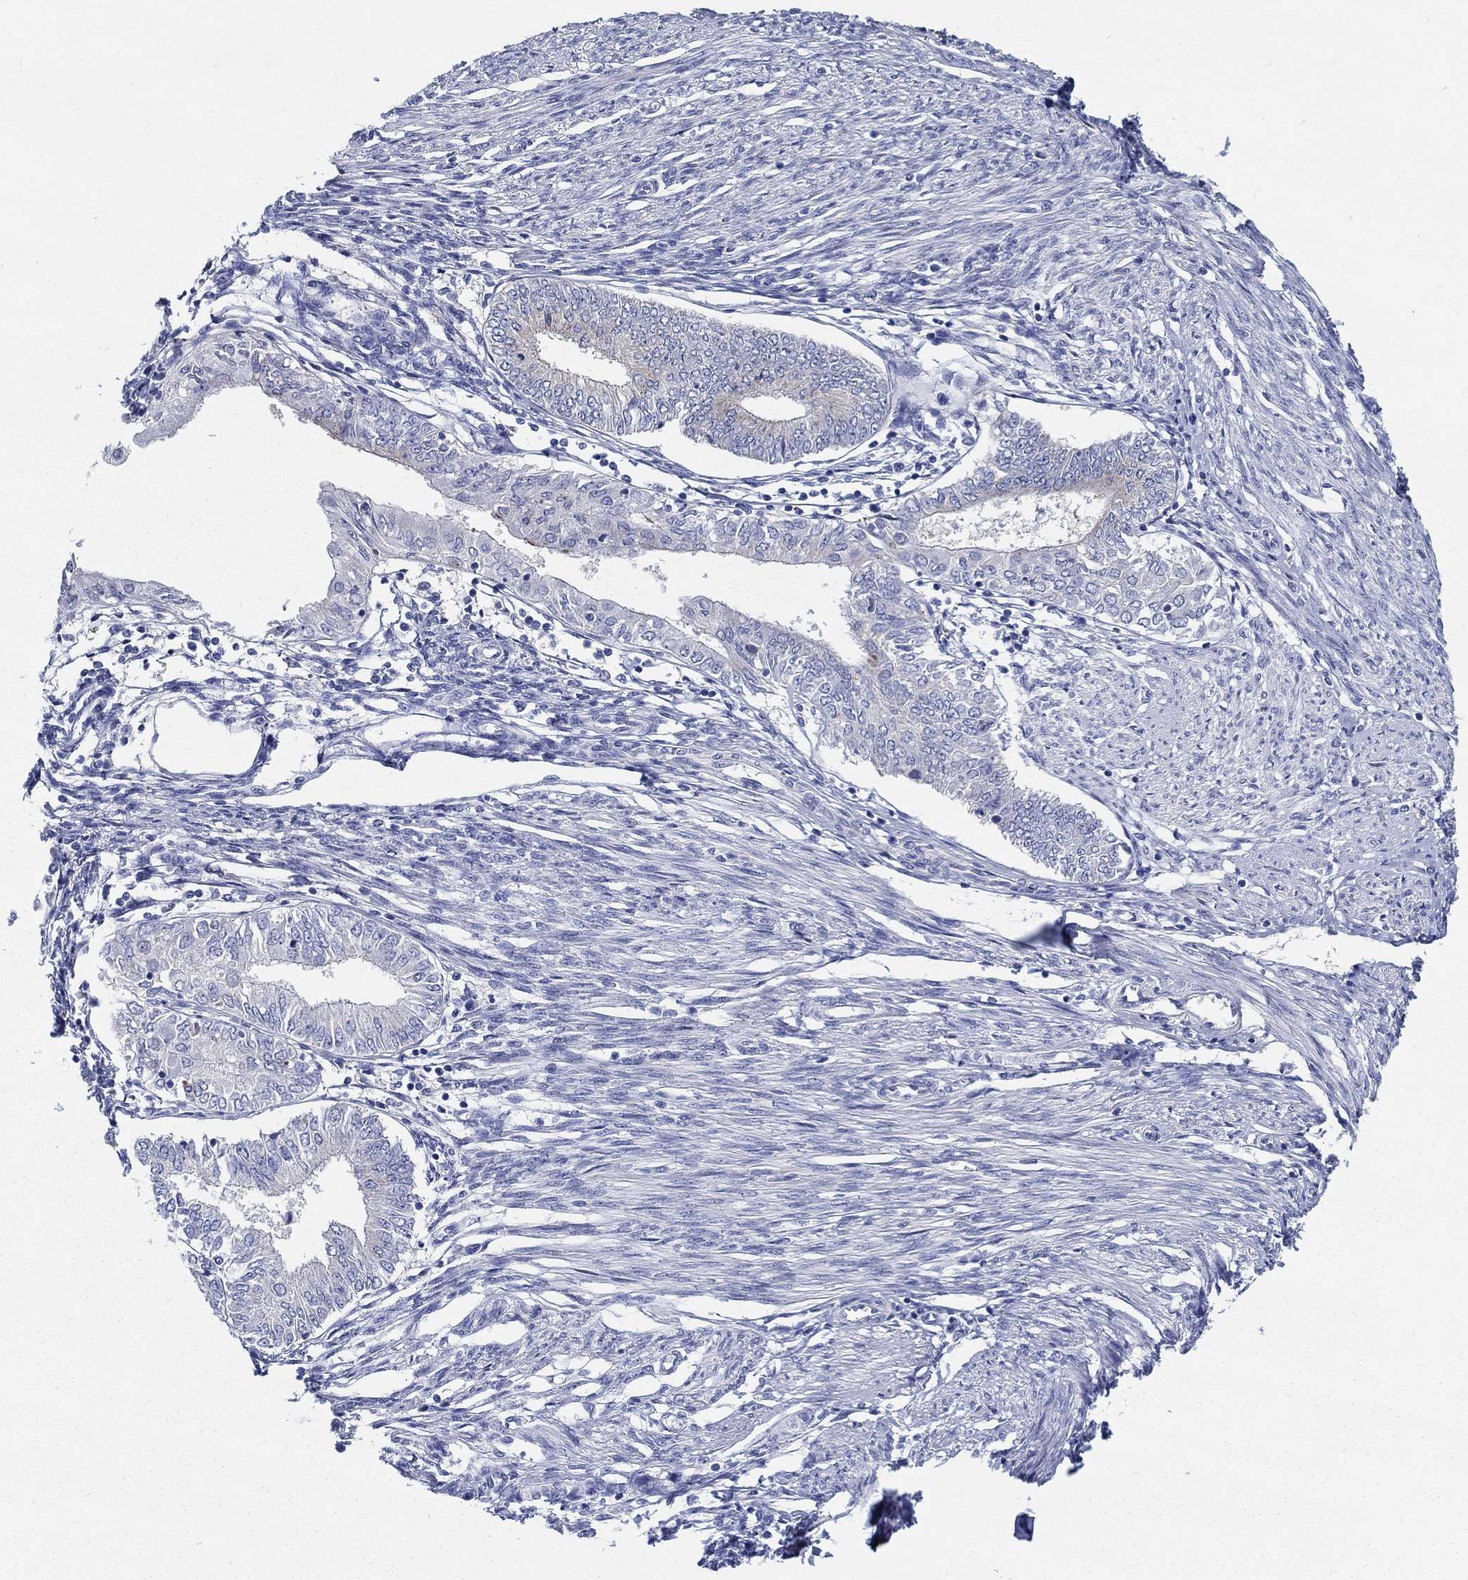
{"staining": {"intensity": "negative", "quantity": "none", "location": "none"}, "tissue": "endometrial cancer", "cell_type": "Tumor cells", "image_type": "cancer", "snomed": [{"axis": "morphology", "description": "Adenocarcinoma, NOS"}, {"axis": "topography", "description": "Endometrium"}], "caption": "The histopathology image demonstrates no significant staining in tumor cells of endometrial cancer. (DAB (3,3'-diaminobenzidine) IHC with hematoxylin counter stain).", "gene": "RAP1GAP", "patient": {"sex": "female", "age": 68}}